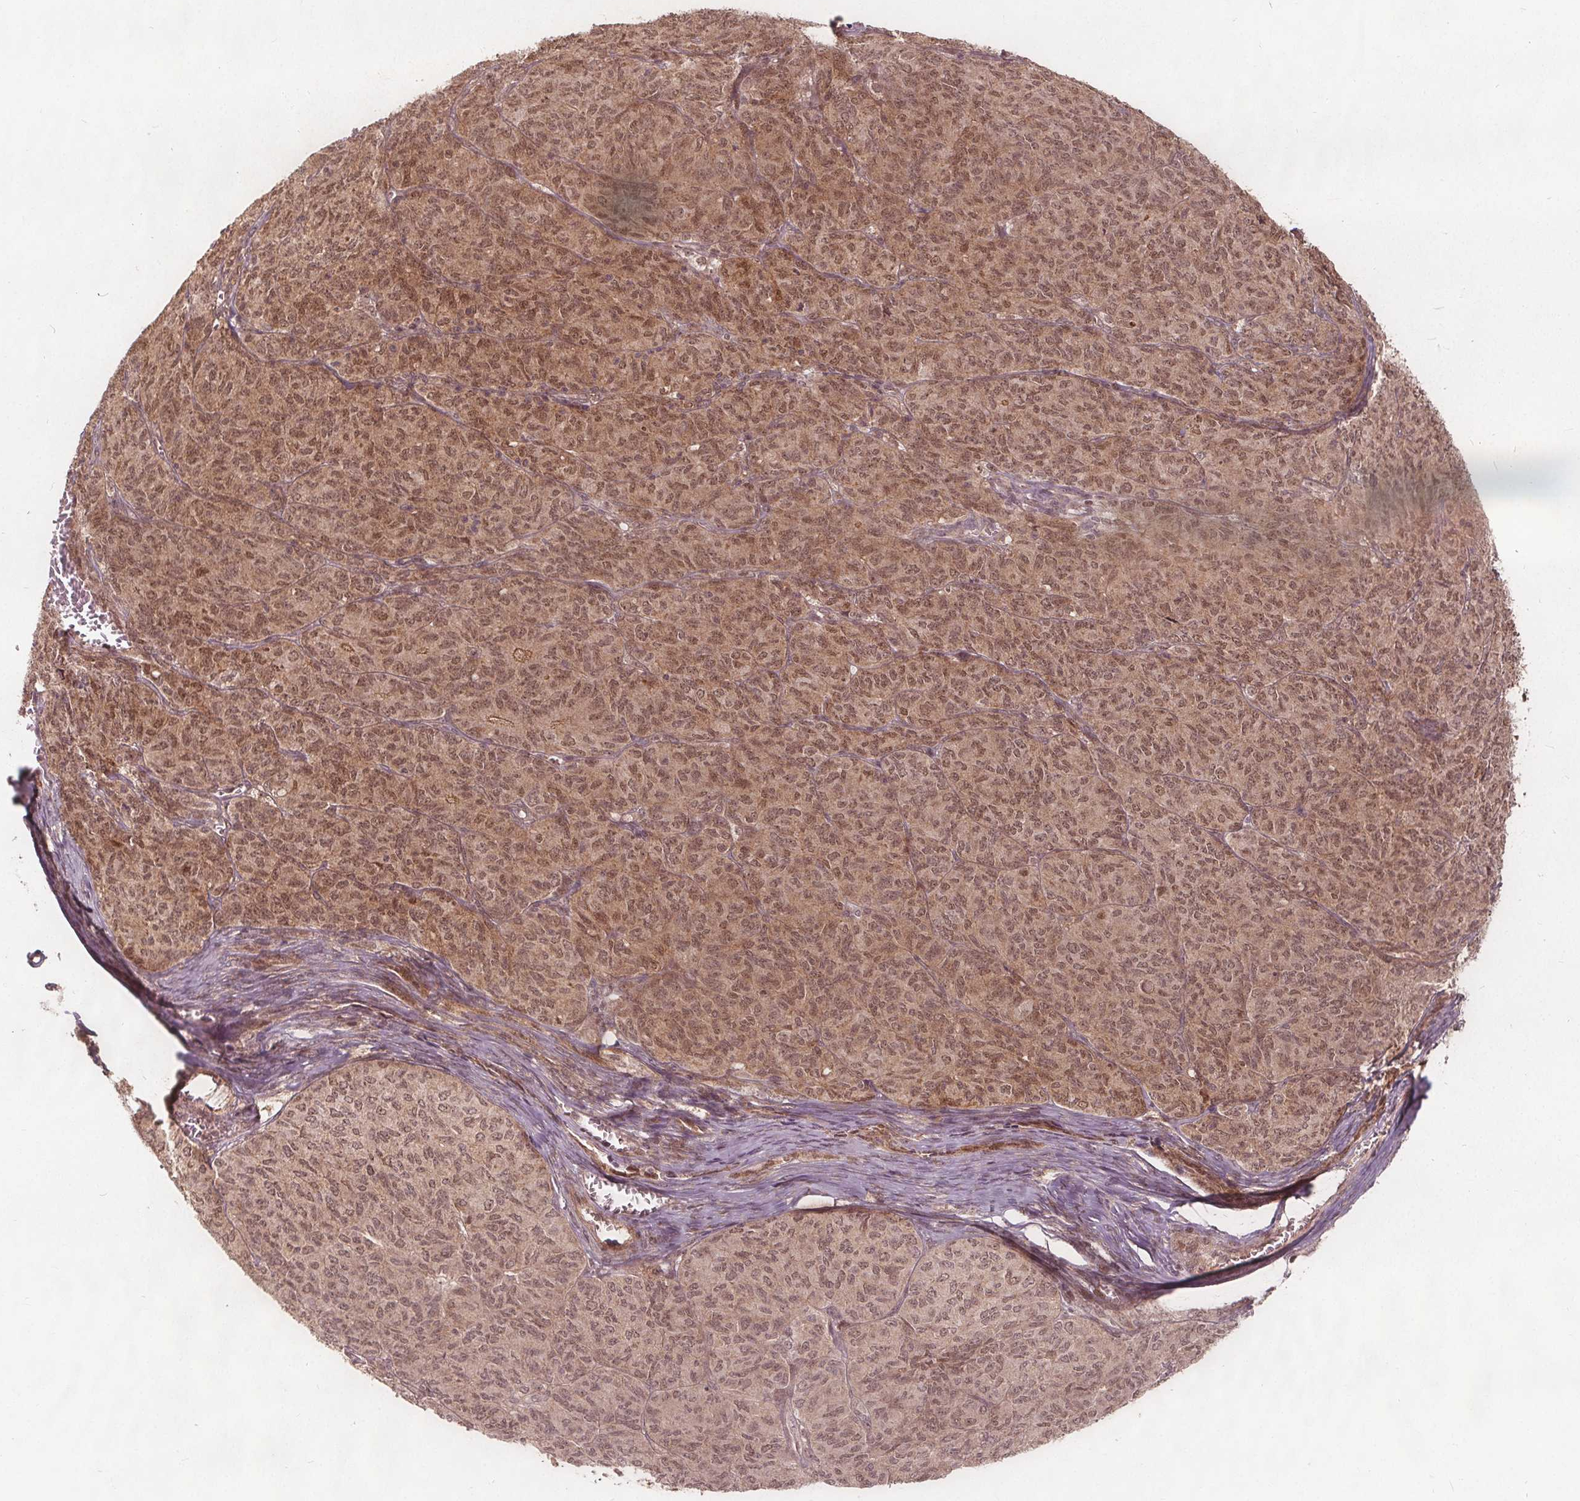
{"staining": {"intensity": "moderate", "quantity": ">75%", "location": "nuclear"}, "tissue": "ovarian cancer", "cell_type": "Tumor cells", "image_type": "cancer", "snomed": [{"axis": "morphology", "description": "Carcinoma, endometroid"}, {"axis": "topography", "description": "Ovary"}], "caption": "IHC histopathology image of human ovarian endometroid carcinoma stained for a protein (brown), which displays medium levels of moderate nuclear staining in about >75% of tumor cells.", "gene": "PPP1CB", "patient": {"sex": "female", "age": 80}}